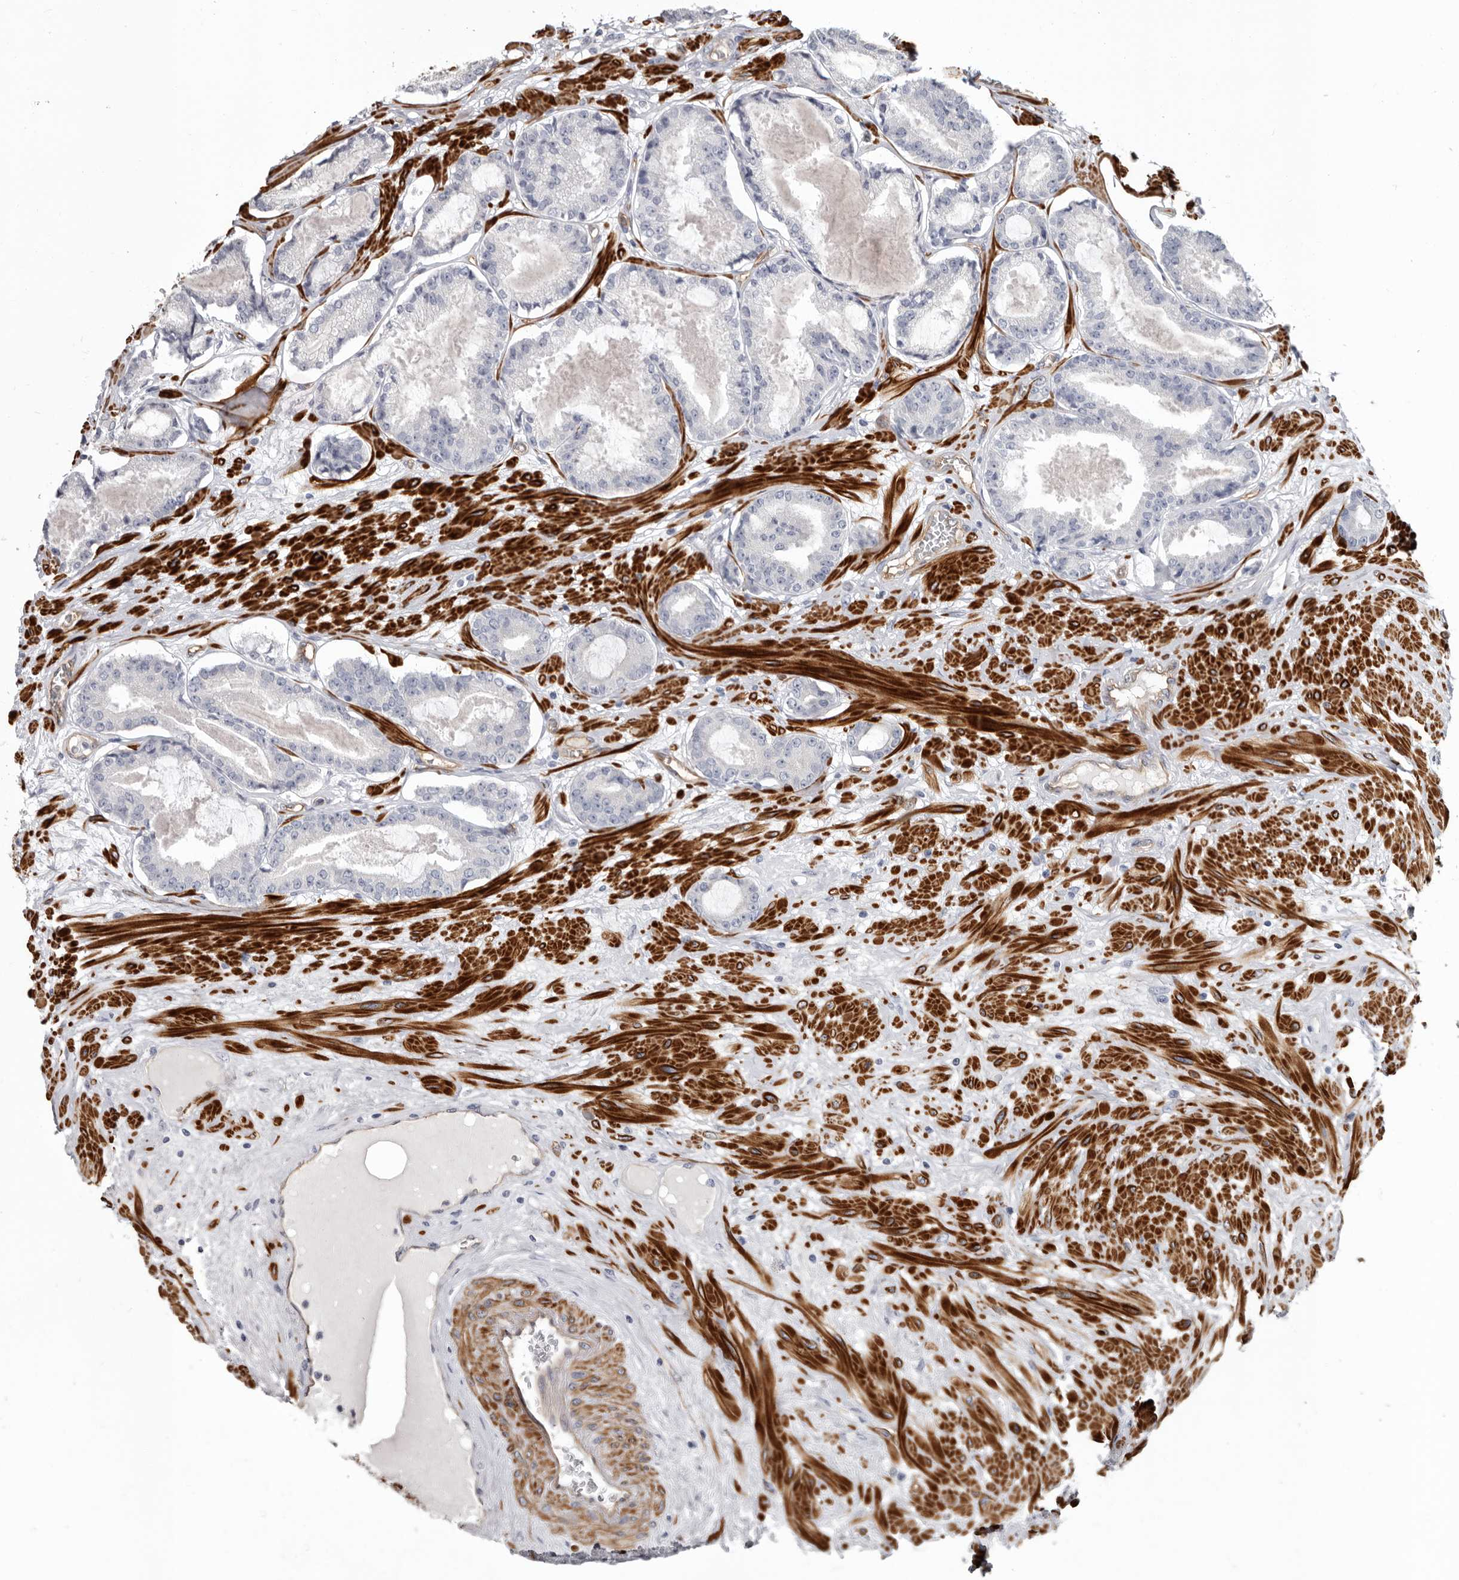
{"staining": {"intensity": "negative", "quantity": "none", "location": "none"}, "tissue": "prostate cancer", "cell_type": "Tumor cells", "image_type": "cancer", "snomed": [{"axis": "morphology", "description": "Adenocarcinoma, Low grade"}, {"axis": "topography", "description": "Prostate"}], "caption": "Tumor cells are negative for brown protein staining in prostate cancer (low-grade adenocarcinoma).", "gene": "ADGRL4", "patient": {"sex": "male", "age": 60}}